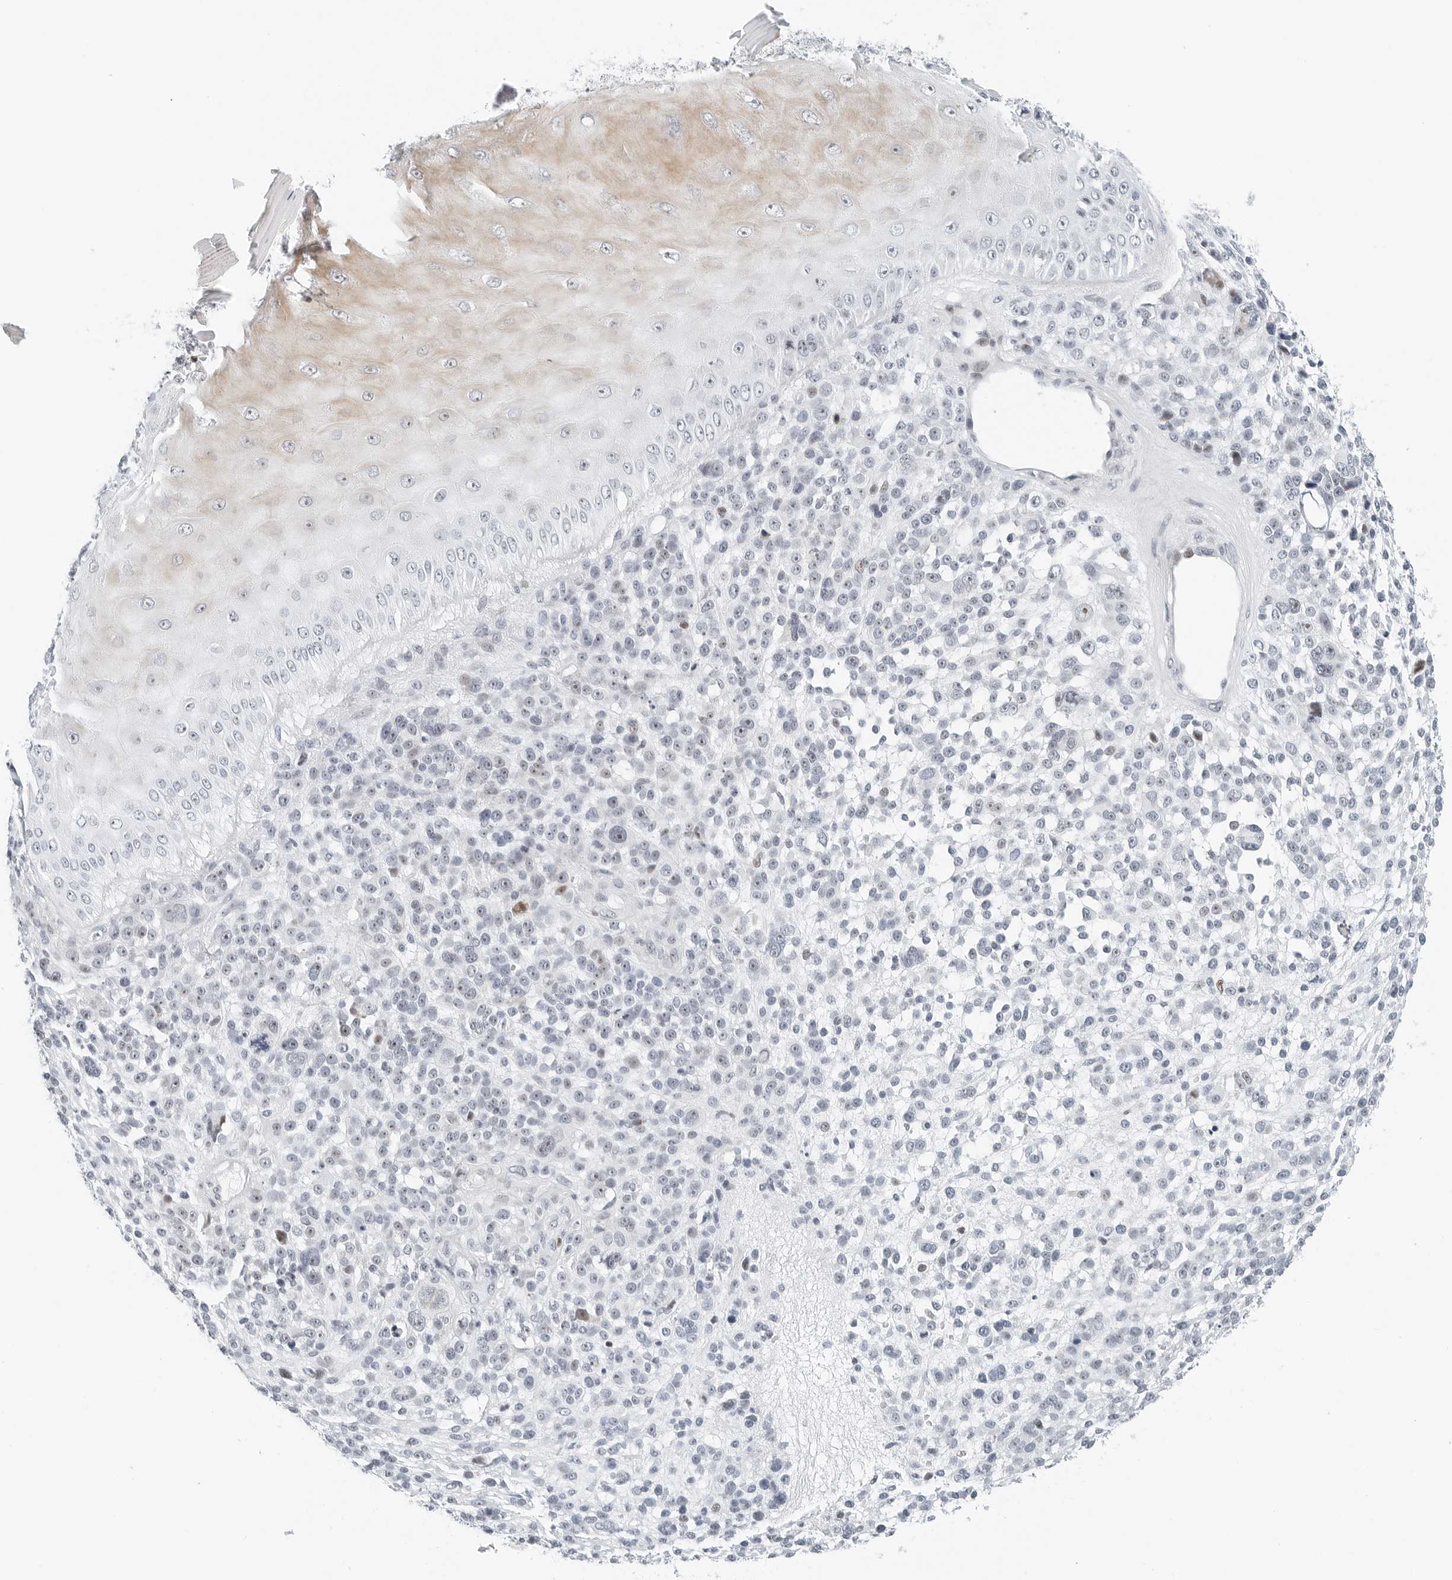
{"staining": {"intensity": "negative", "quantity": "none", "location": "none"}, "tissue": "melanoma", "cell_type": "Tumor cells", "image_type": "cancer", "snomed": [{"axis": "morphology", "description": "Malignant melanoma, NOS"}, {"axis": "topography", "description": "Skin"}], "caption": "IHC micrograph of neoplastic tissue: human malignant melanoma stained with DAB reveals no significant protein staining in tumor cells.", "gene": "NTMT2", "patient": {"sex": "female", "age": 55}}